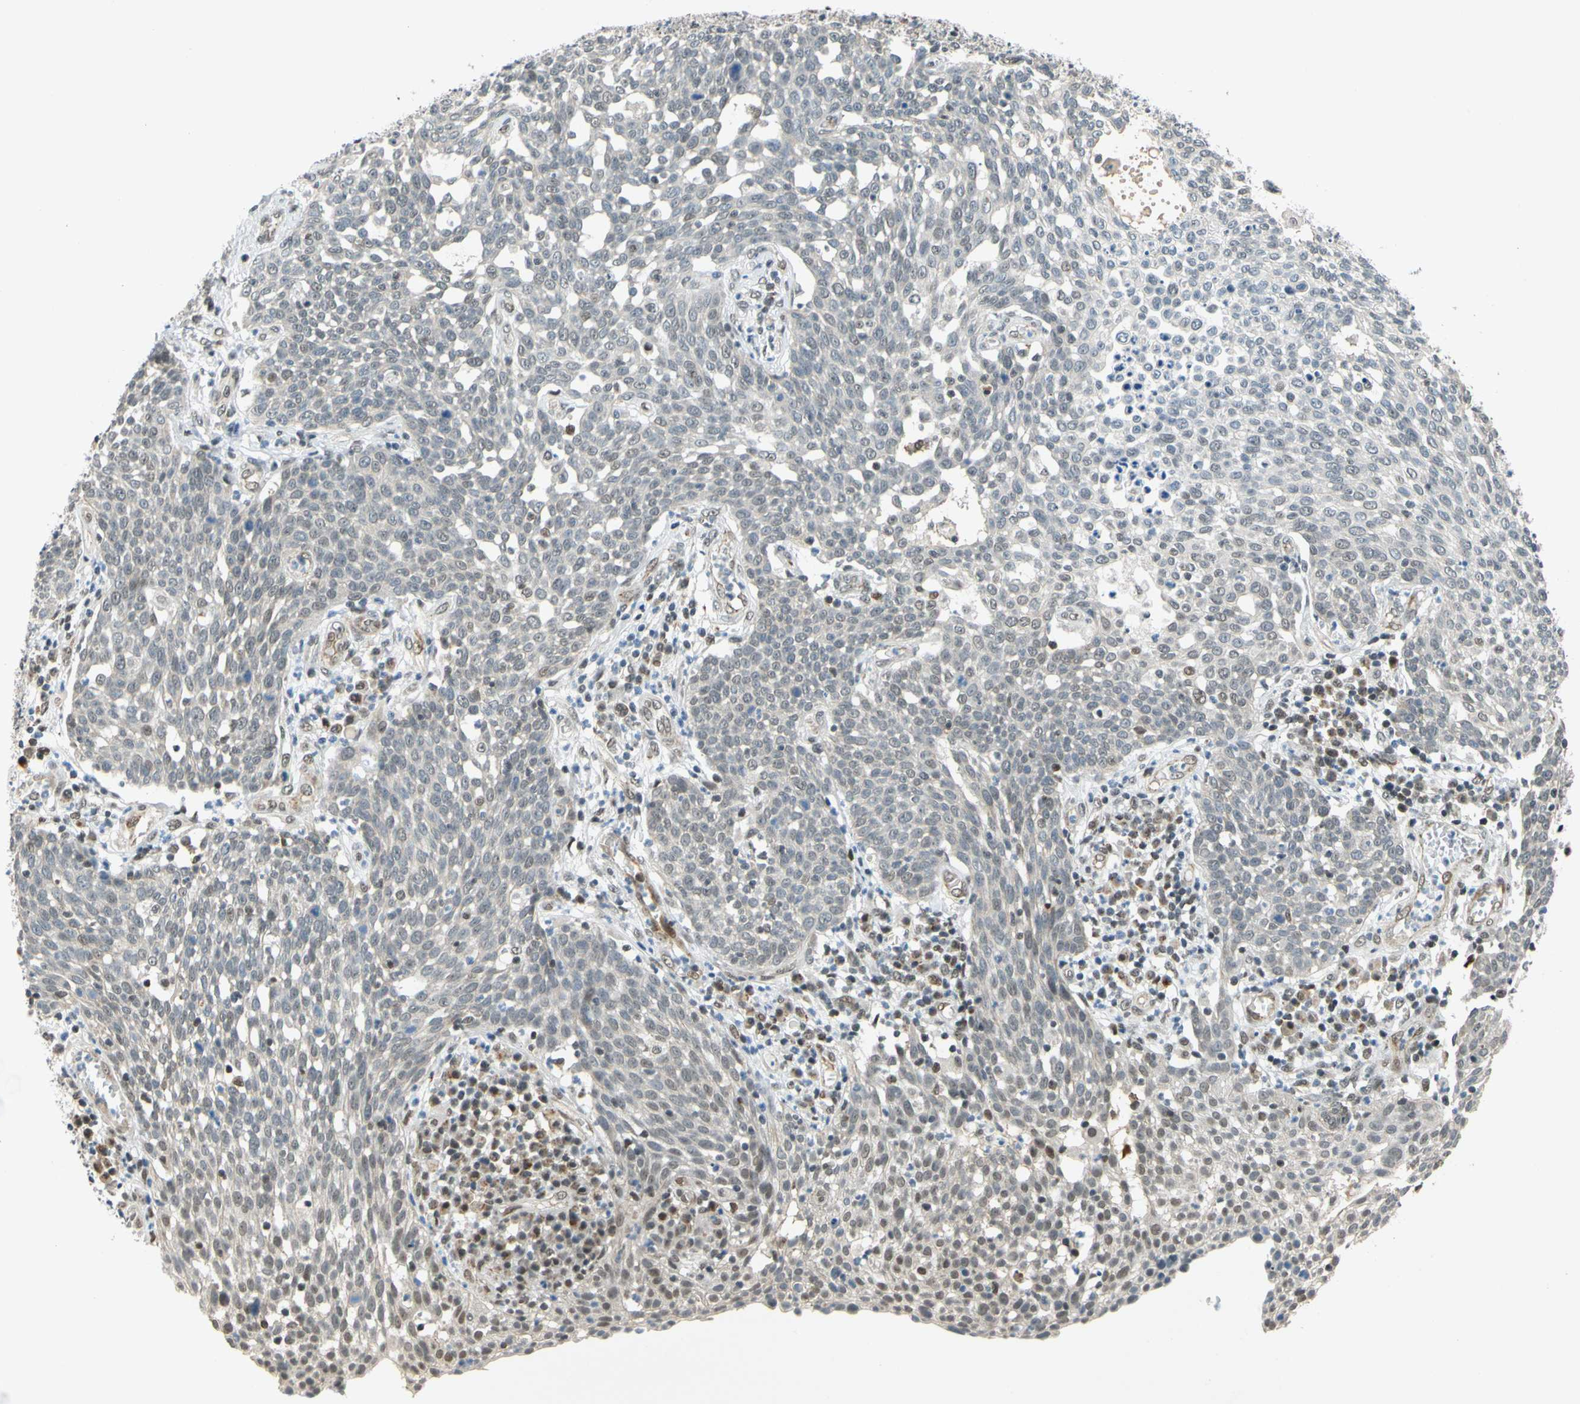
{"staining": {"intensity": "weak", "quantity": "25%-75%", "location": "cytoplasmic/membranous"}, "tissue": "cervical cancer", "cell_type": "Tumor cells", "image_type": "cancer", "snomed": [{"axis": "morphology", "description": "Squamous cell carcinoma, NOS"}, {"axis": "topography", "description": "Cervix"}], "caption": "Squamous cell carcinoma (cervical) stained with IHC shows weak cytoplasmic/membranous expression in about 25%-75% of tumor cells. (DAB IHC with brightfield microscopy, high magnification).", "gene": "POGZ", "patient": {"sex": "female", "age": 34}}